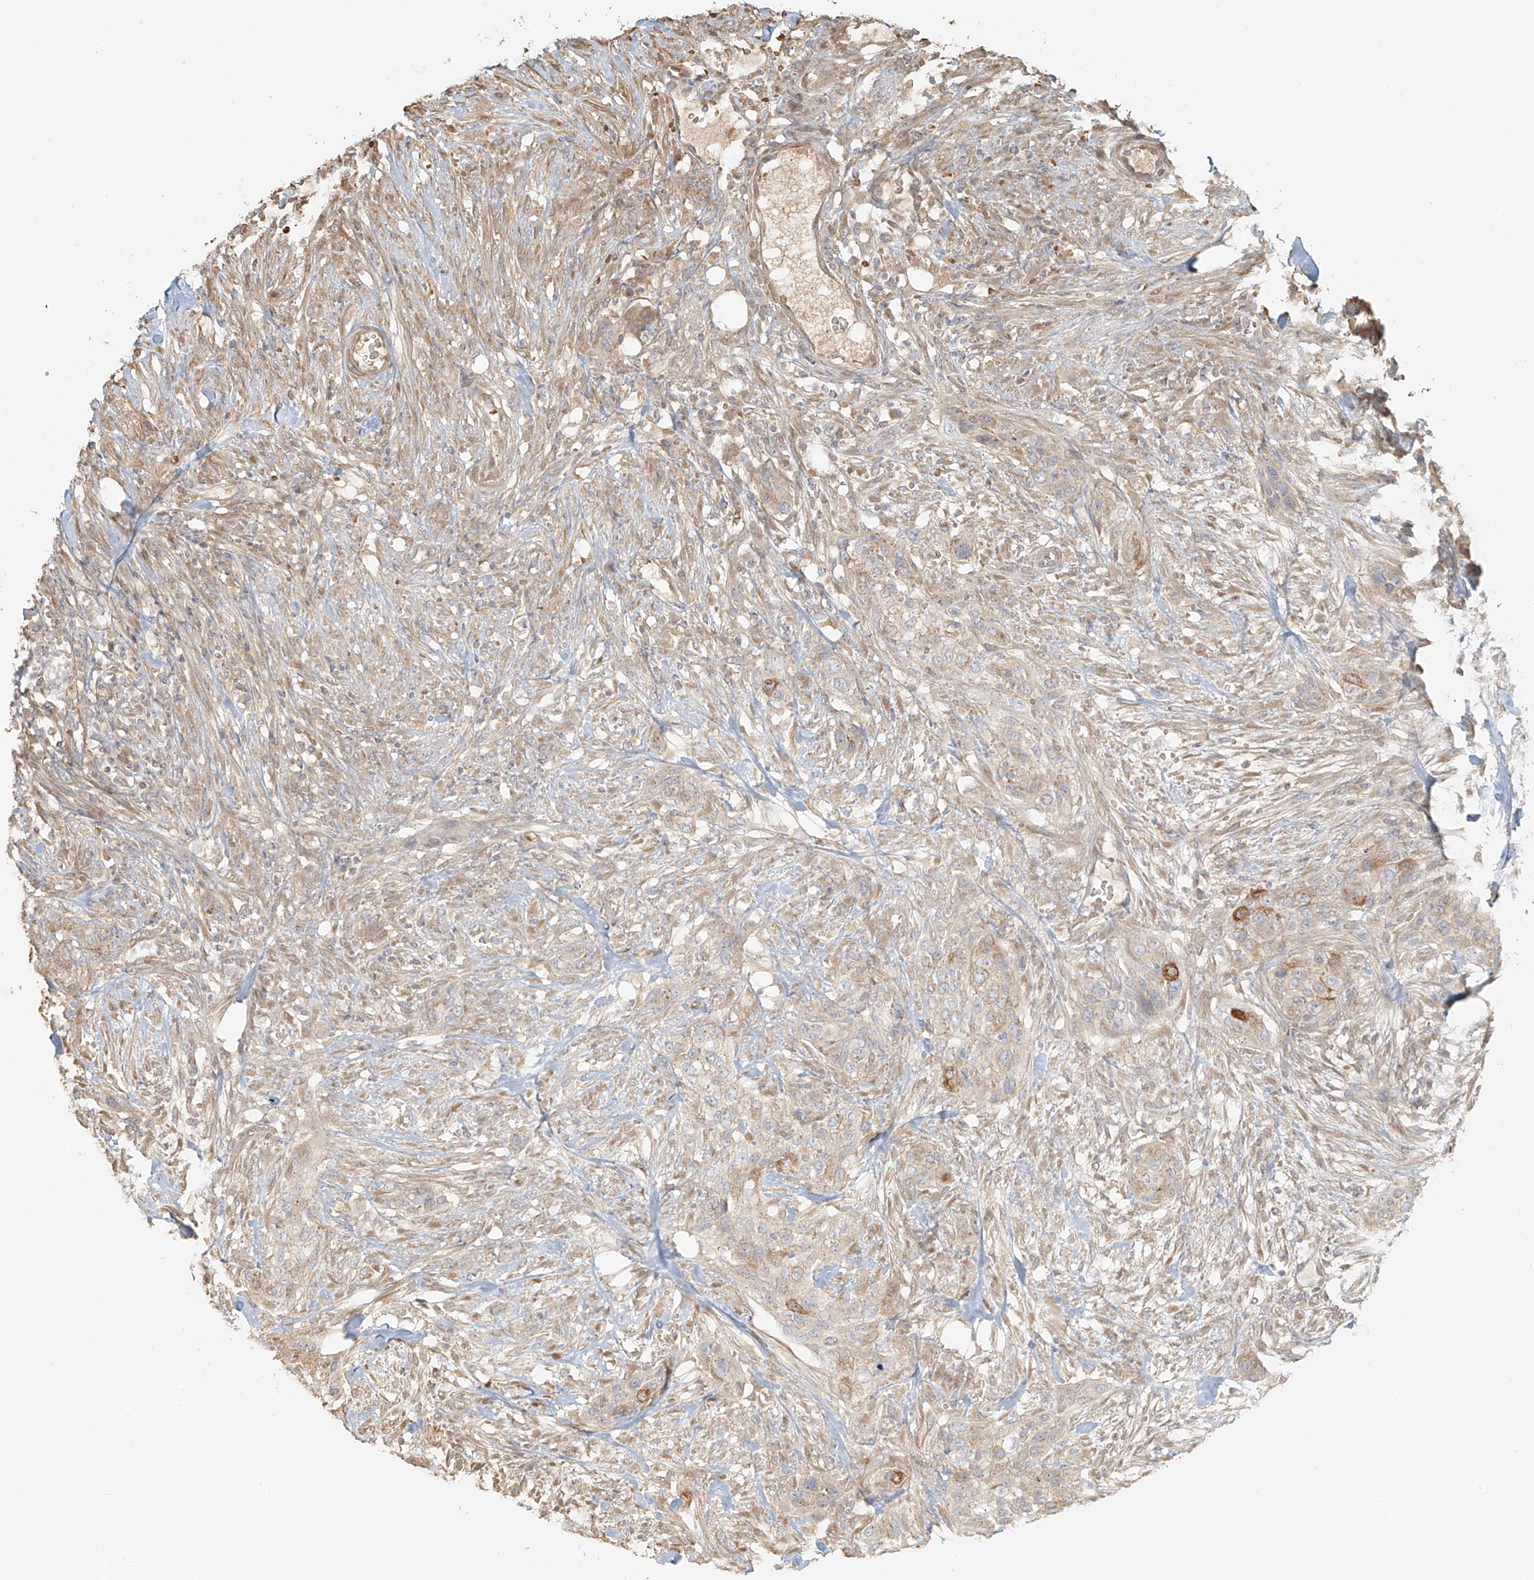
{"staining": {"intensity": "moderate", "quantity": "<25%", "location": "cytoplasmic/membranous"}, "tissue": "urothelial cancer", "cell_type": "Tumor cells", "image_type": "cancer", "snomed": [{"axis": "morphology", "description": "Urothelial carcinoma, High grade"}, {"axis": "topography", "description": "Urinary bladder"}], "caption": "Immunohistochemistry (IHC) staining of urothelial cancer, which reveals low levels of moderate cytoplasmic/membranous staining in about <25% of tumor cells indicating moderate cytoplasmic/membranous protein staining. The staining was performed using DAB (3,3'-diaminobenzidine) (brown) for protein detection and nuclei were counterstained in hematoxylin (blue).", "gene": "UPK1B", "patient": {"sex": "male", "age": 35}}